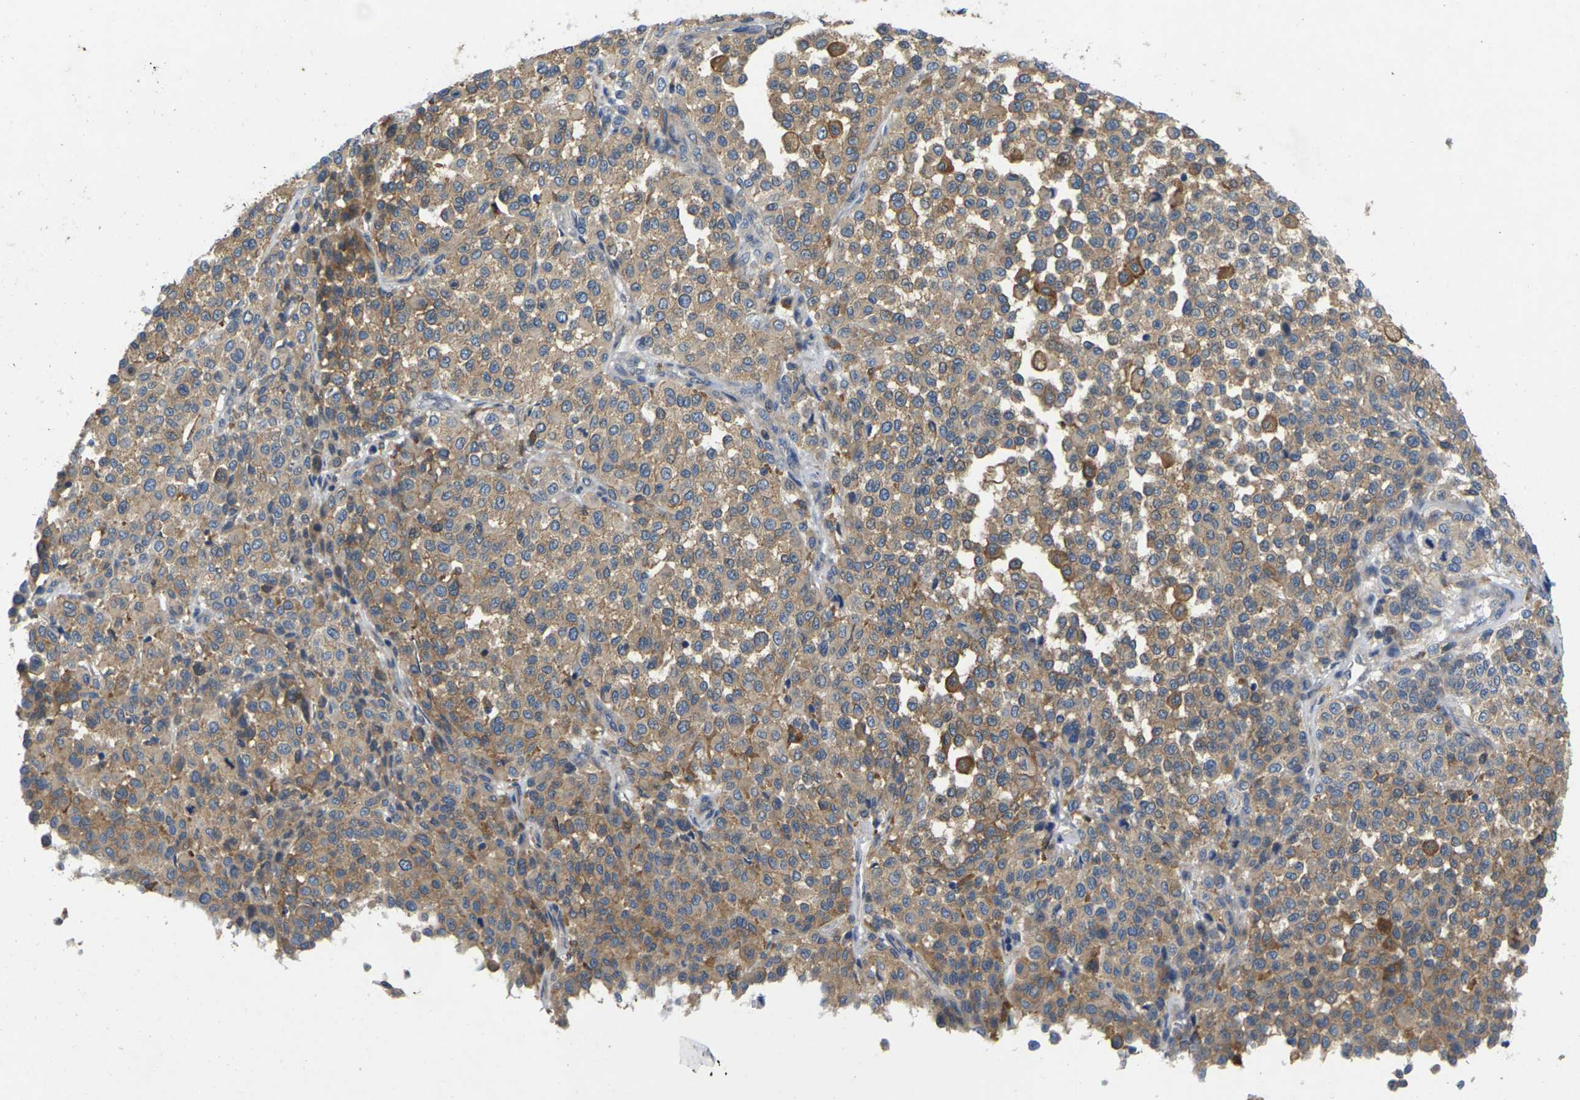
{"staining": {"intensity": "moderate", "quantity": ">75%", "location": "cytoplasmic/membranous"}, "tissue": "melanoma", "cell_type": "Tumor cells", "image_type": "cancer", "snomed": [{"axis": "morphology", "description": "Malignant melanoma, Metastatic site"}, {"axis": "topography", "description": "Pancreas"}], "caption": "Immunohistochemical staining of human malignant melanoma (metastatic site) reveals medium levels of moderate cytoplasmic/membranous positivity in approximately >75% of tumor cells.", "gene": "SCNN1A", "patient": {"sex": "female", "age": 30}}